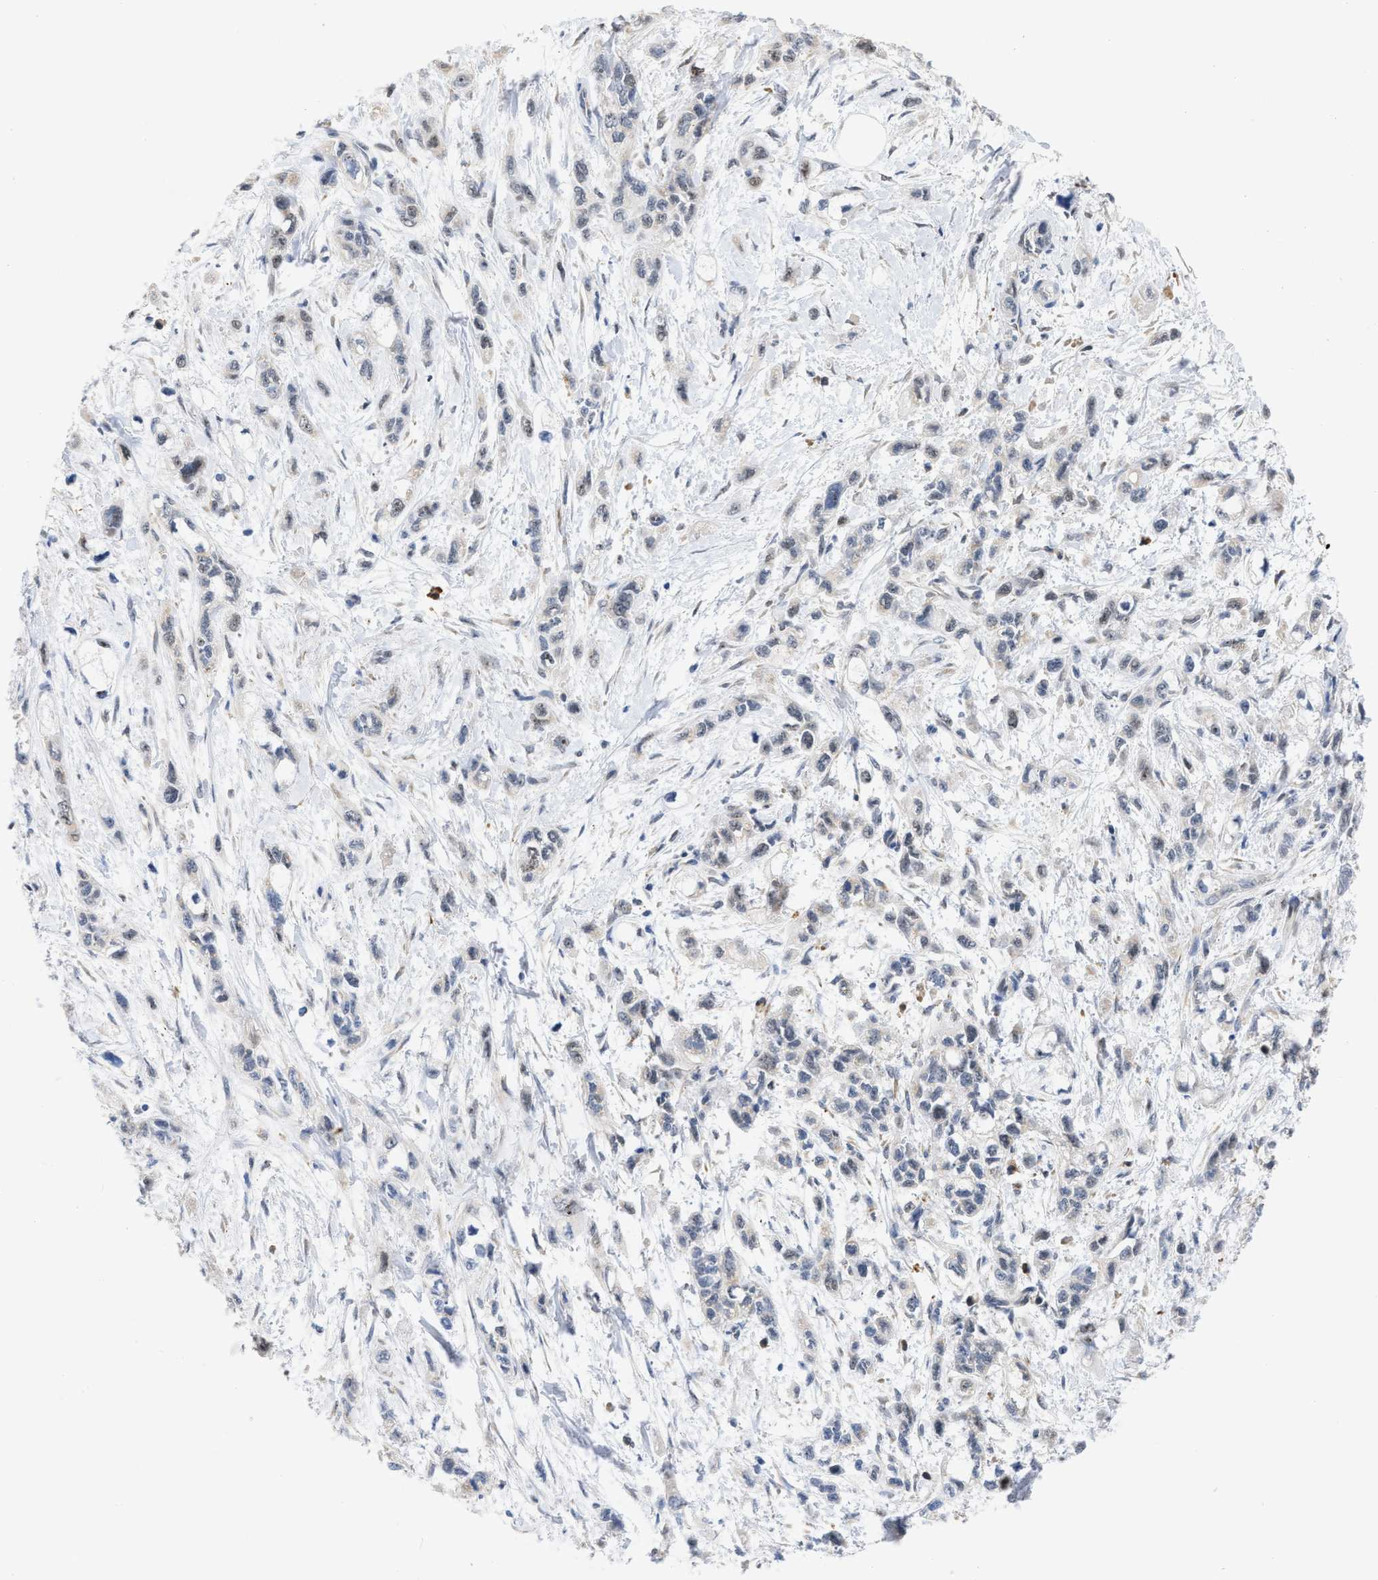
{"staining": {"intensity": "weak", "quantity": "<25%", "location": "nuclear"}, "tissue": "pancreatic cancer", "cell_type": "Tumor cells", "image_type": "cancer", "snomed": [{"axis": "morphology", "description": "Adenocarcinoma, NOS"}, {"axis": "topography", "description": "Pancreas"}], "caption": "The histopathology image demonstrates no significant positivity in tumor cells of pancreatic cancer.", "gene": "ELAC2", "patient": {"sex": "male", "age": 74}}